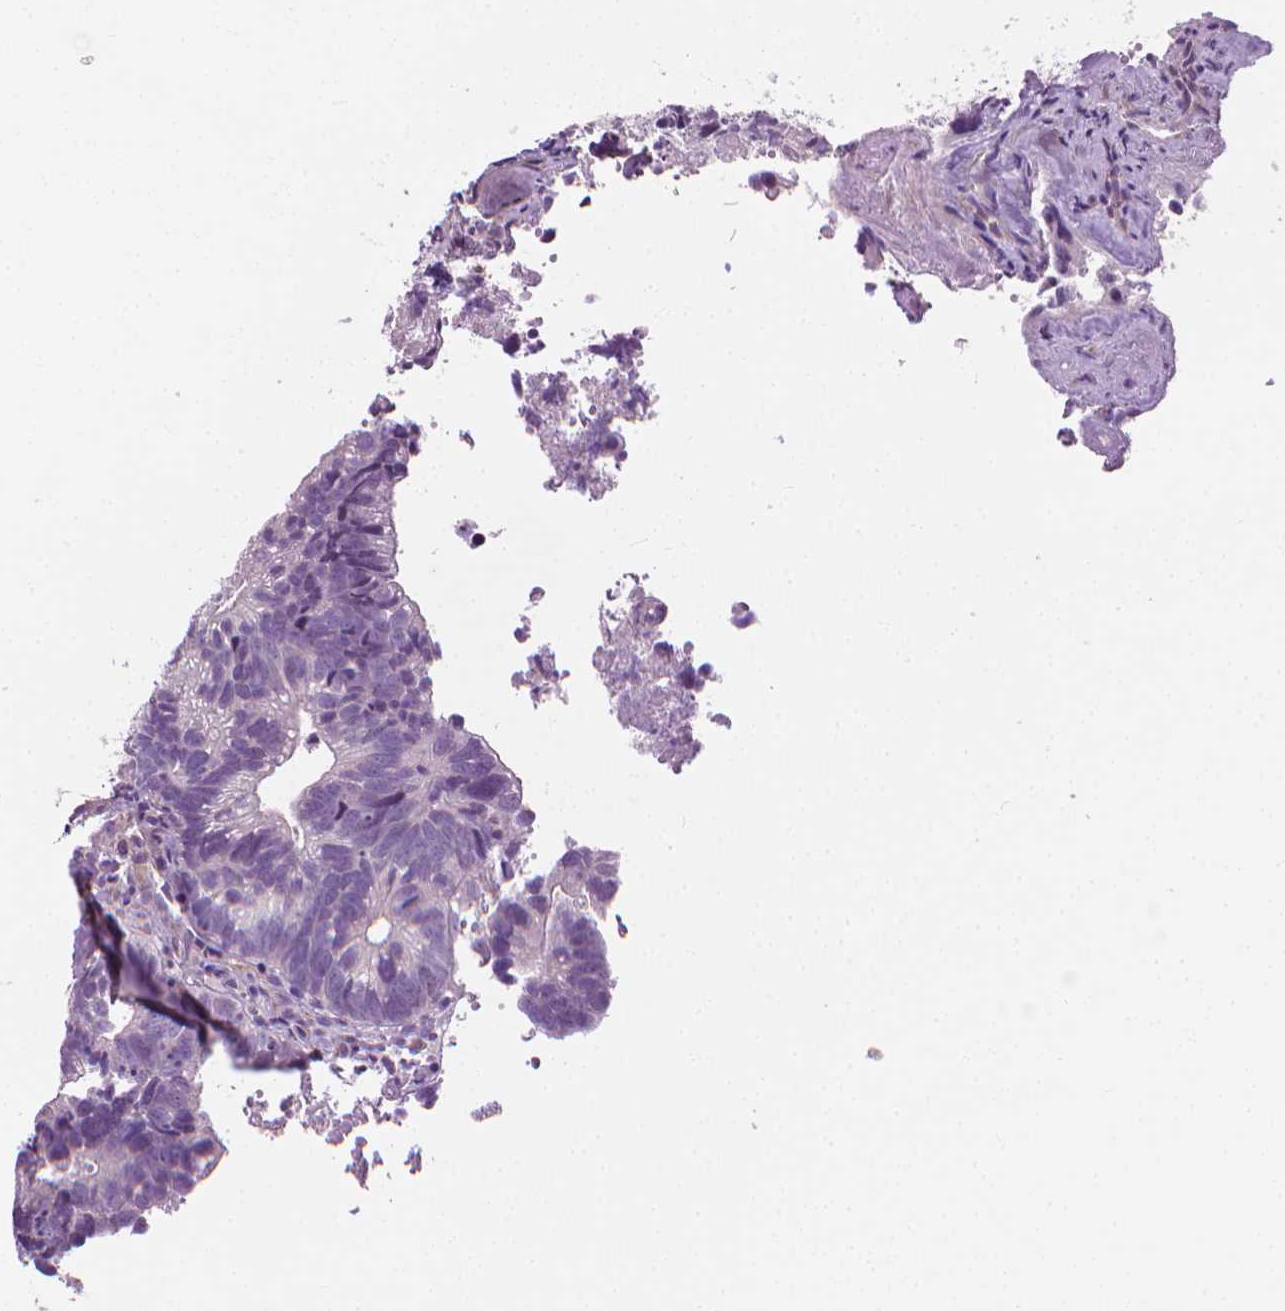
{"staining": {"intensity": "negative", "quantity": "none", "location": "none"}, "tissue": "head and neck cancer", "cell_type": "Tumor cells", "image_type": "cancer", "snomed": [{"axis": "morphology", "description": "Adenocarcinoma, NOS"}, {"axis": "topography", "description": "Head-Neck"}], "caption": "Tumor cells show no significant protein staining in head and neck cancer (adenocarcinoma).", "gene": "KRT73", "patient": {"sex": "male", "age": 62}}